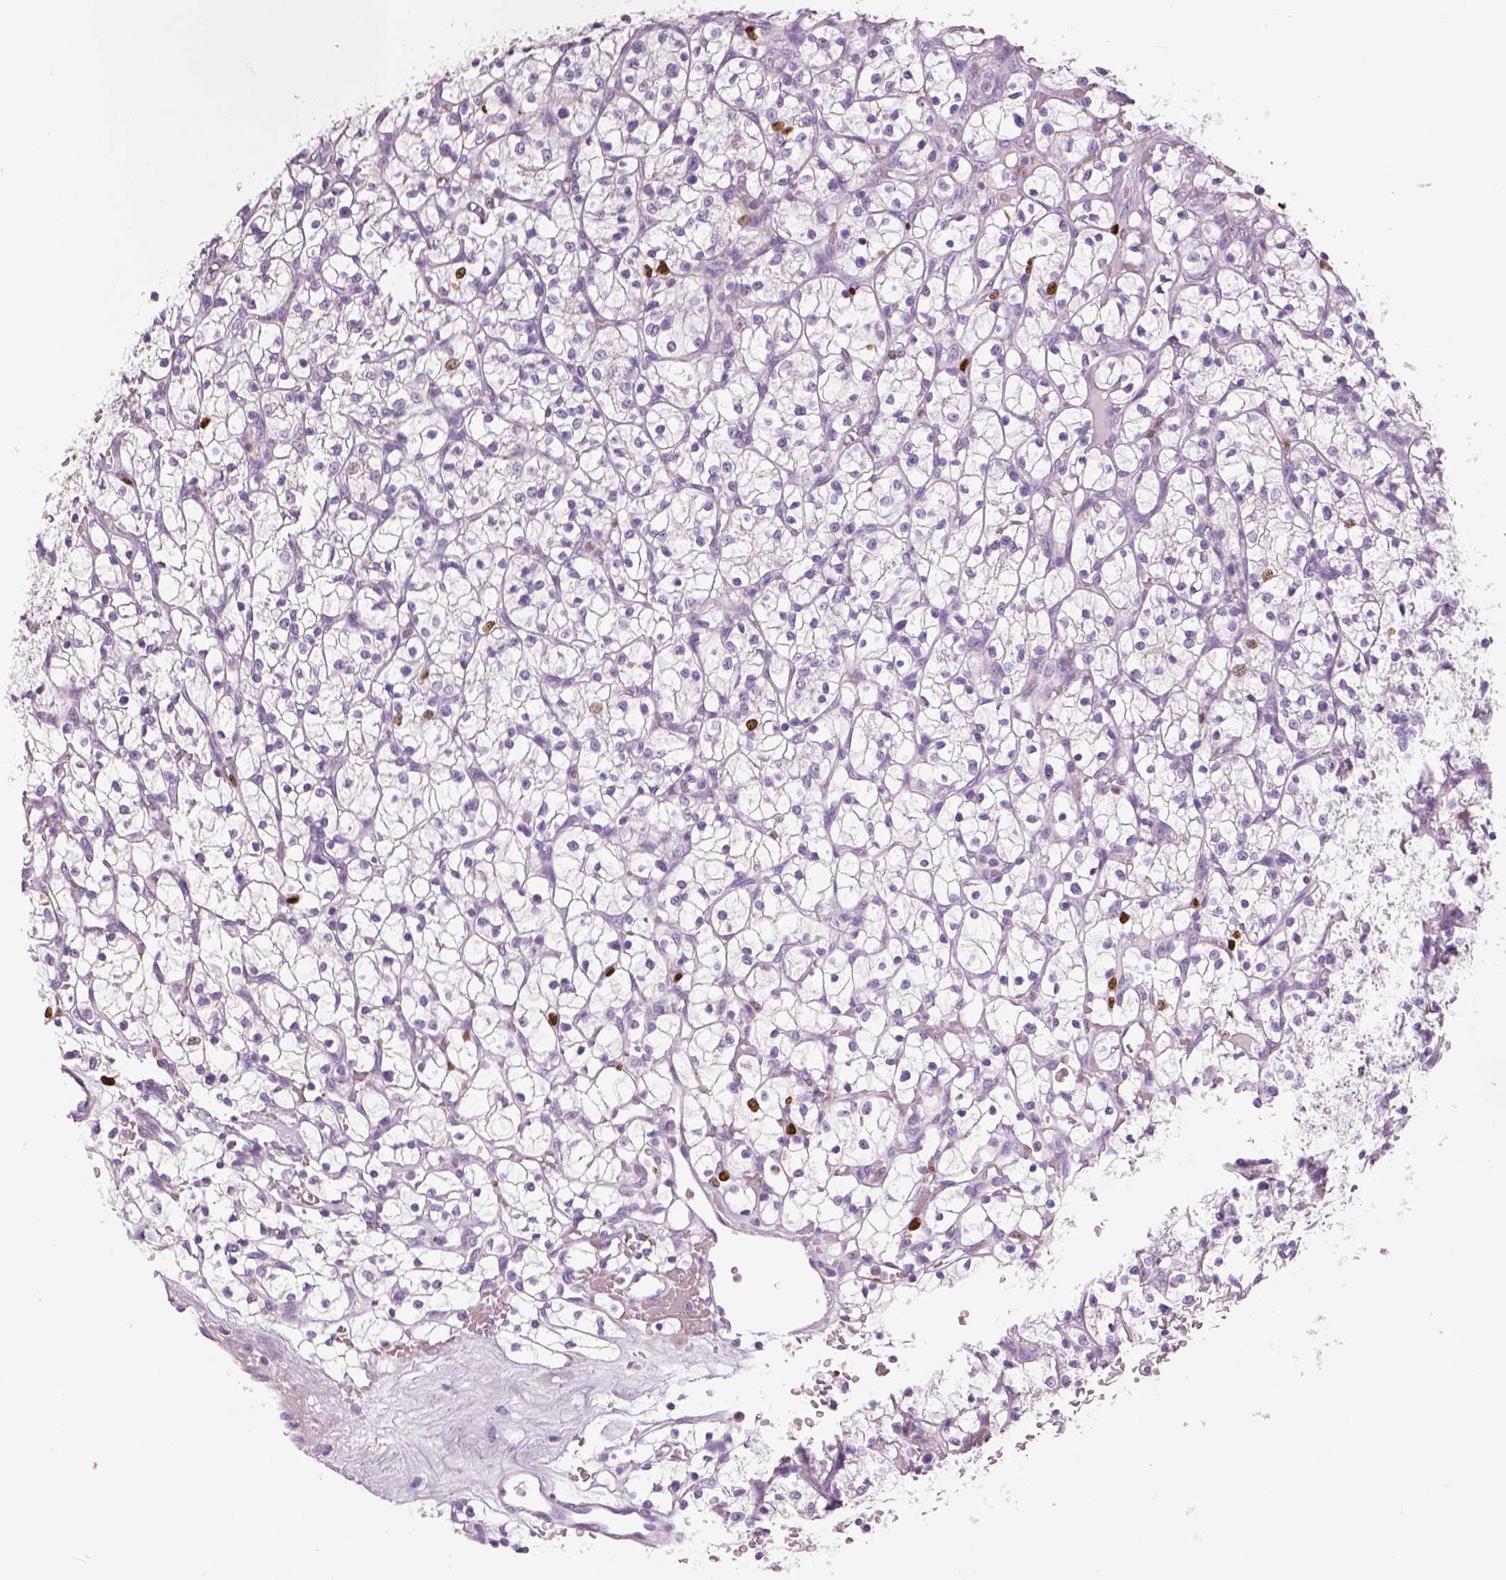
{"staining": {"intensity": "strong", "quantity": "<25%", "location": "nuclear"}, "tissue": "renal cancer", "cell_type": "Tumor cells", "image_type": "cancer", "snomed": [{"axis": "morphology", "description": "Adenocarcinoma, NOS"}, {"axis": "topography", "description": "Kidney"}], "caption": "A brown stain labels strong nuclear expression of a protein in human adenocarcinoma (renal) tumor cells.", "gene": "MKI67", "patient": {"sex": "female", "age": 64}}